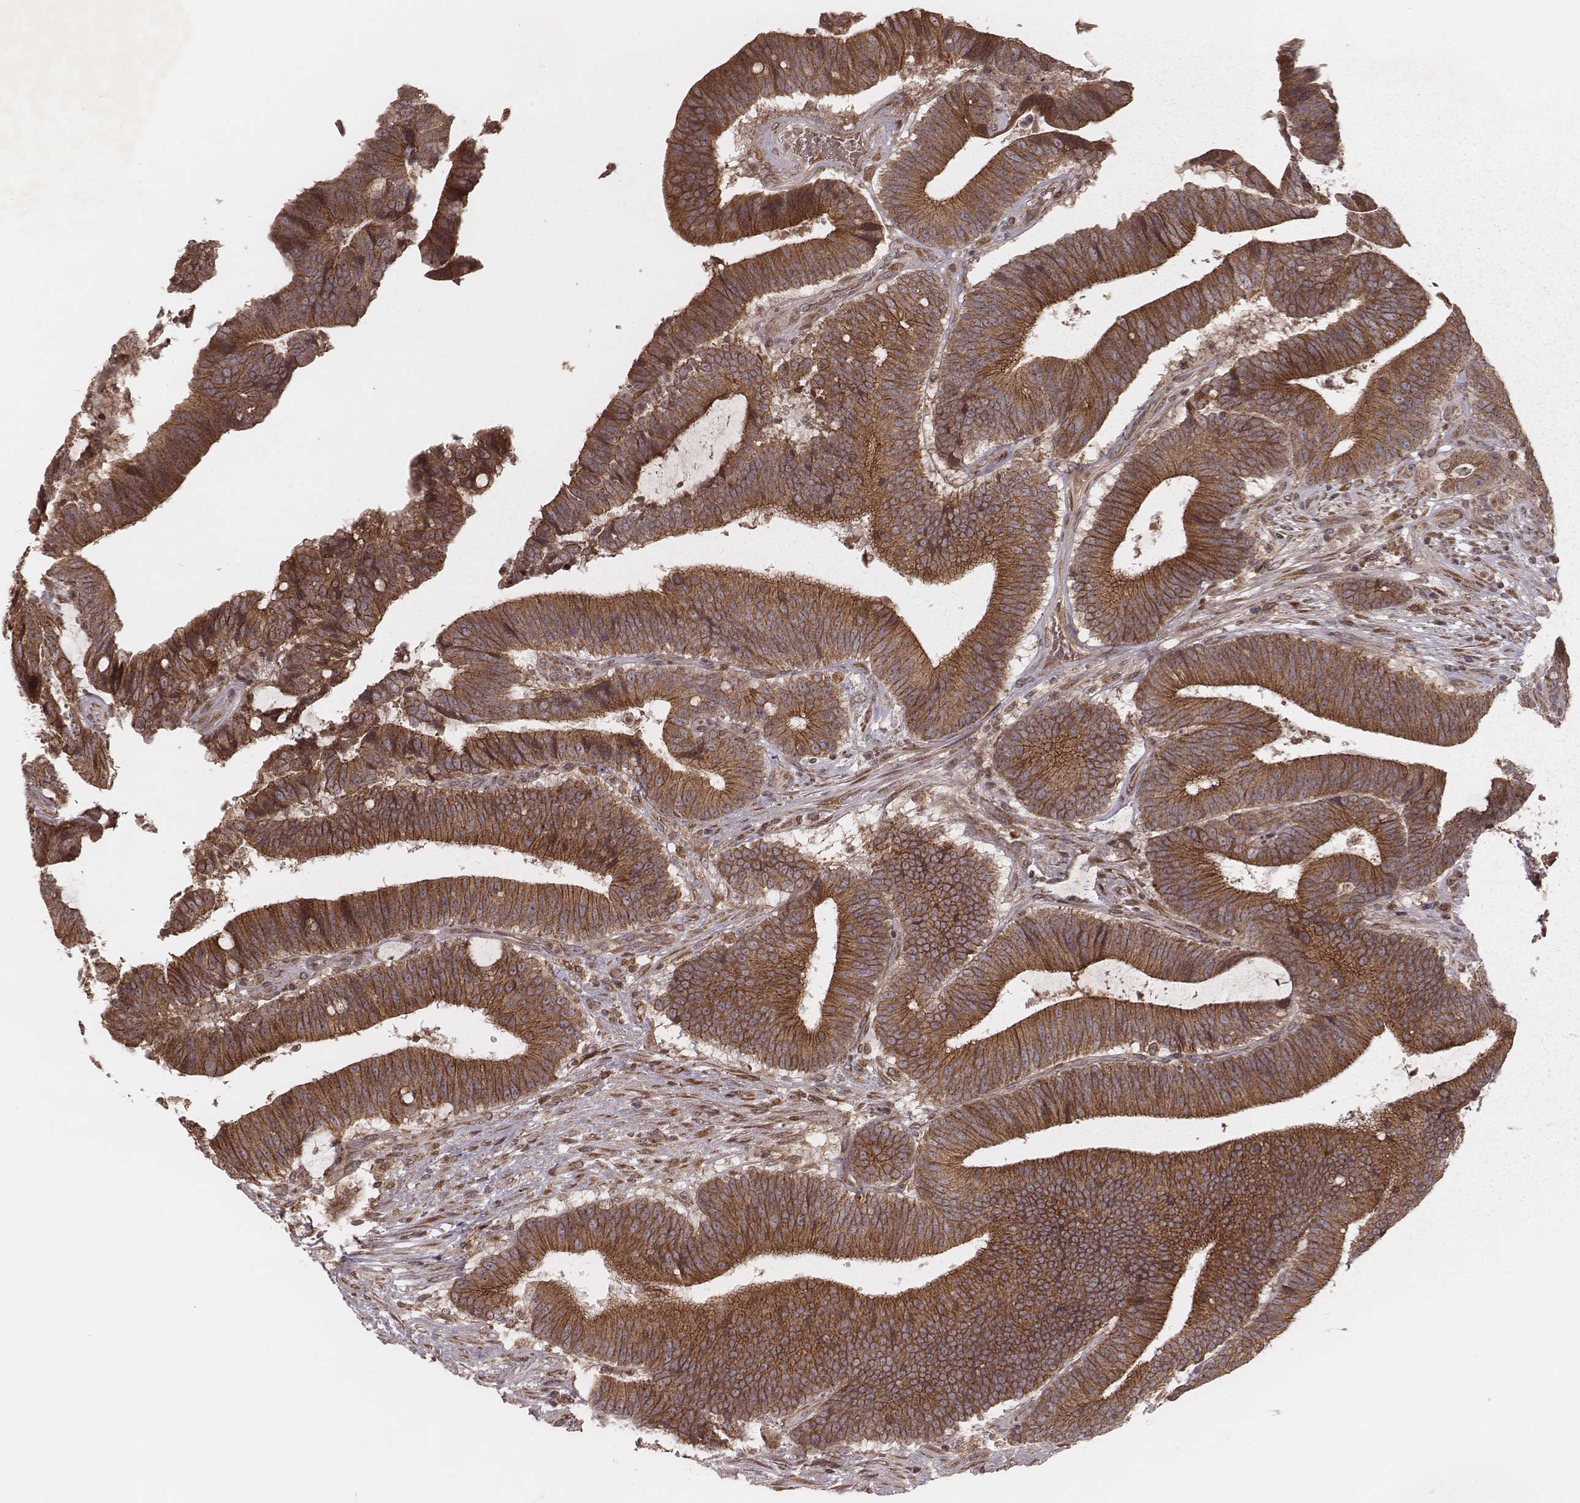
{"staining": {"intensity": "strong", "quantity": ">75%", "location": "cytoplasmic/membranous"}, "tissue": "colorectal cancer", "cell_type": "Tumor cells", "image_type": "cancer", "snomed": [{"axis": "morphology", "description": "Adenocarcinoma, NOS"}, {"axis": "topography", "description": "Colon"}], "caption": "Human colorectal cancer stained with a brown dye demonstrates strong cytoplasmic/membranous positive staining in about >75% of tumor cells.", "gene": "MYO19", "patient": {"sex": "female", "age": 43}}